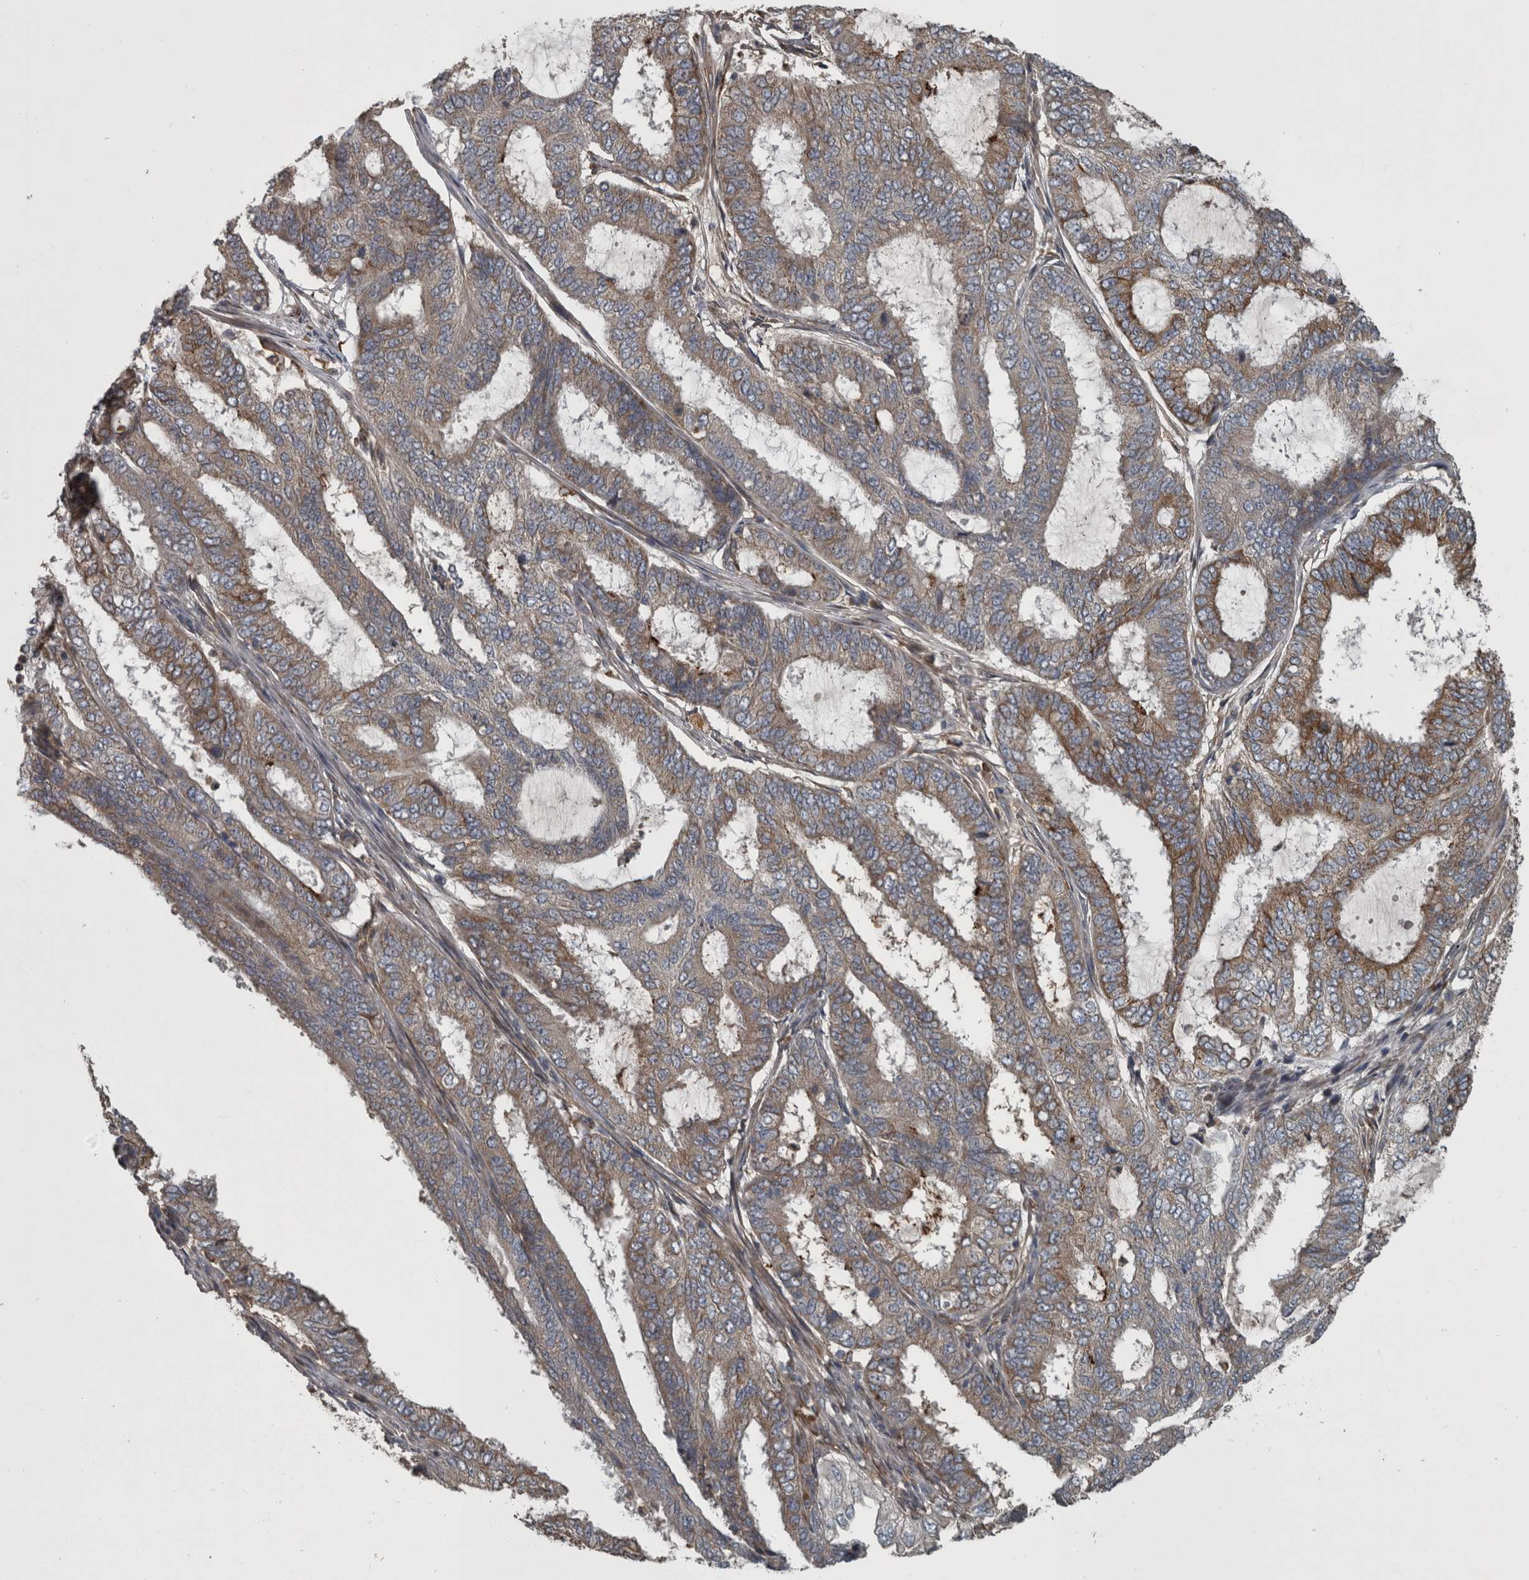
{"staining": {"intensity": "moderate", "quantity": "25%-75%", "location": "cytoplasmic/membranous"}, "tissue": "endometrial cancer", "cell_type": "Tumor cells", "image_type": "cancer", "snomed": [{"axis": "morphology", "description": "Adenocarcinoma, NOS"}, {"axis": "topography", "description": "Endometrium"}], "caption": "About 25%-75% of tumor cells in endometrial adenocarcinoma reveal moderate cytoplasmic/membranous protein positivity as visualized by brown immunohistochemical staining.", "gene": "EXOC8", "patient": {"sex": "female", "age": 51}}